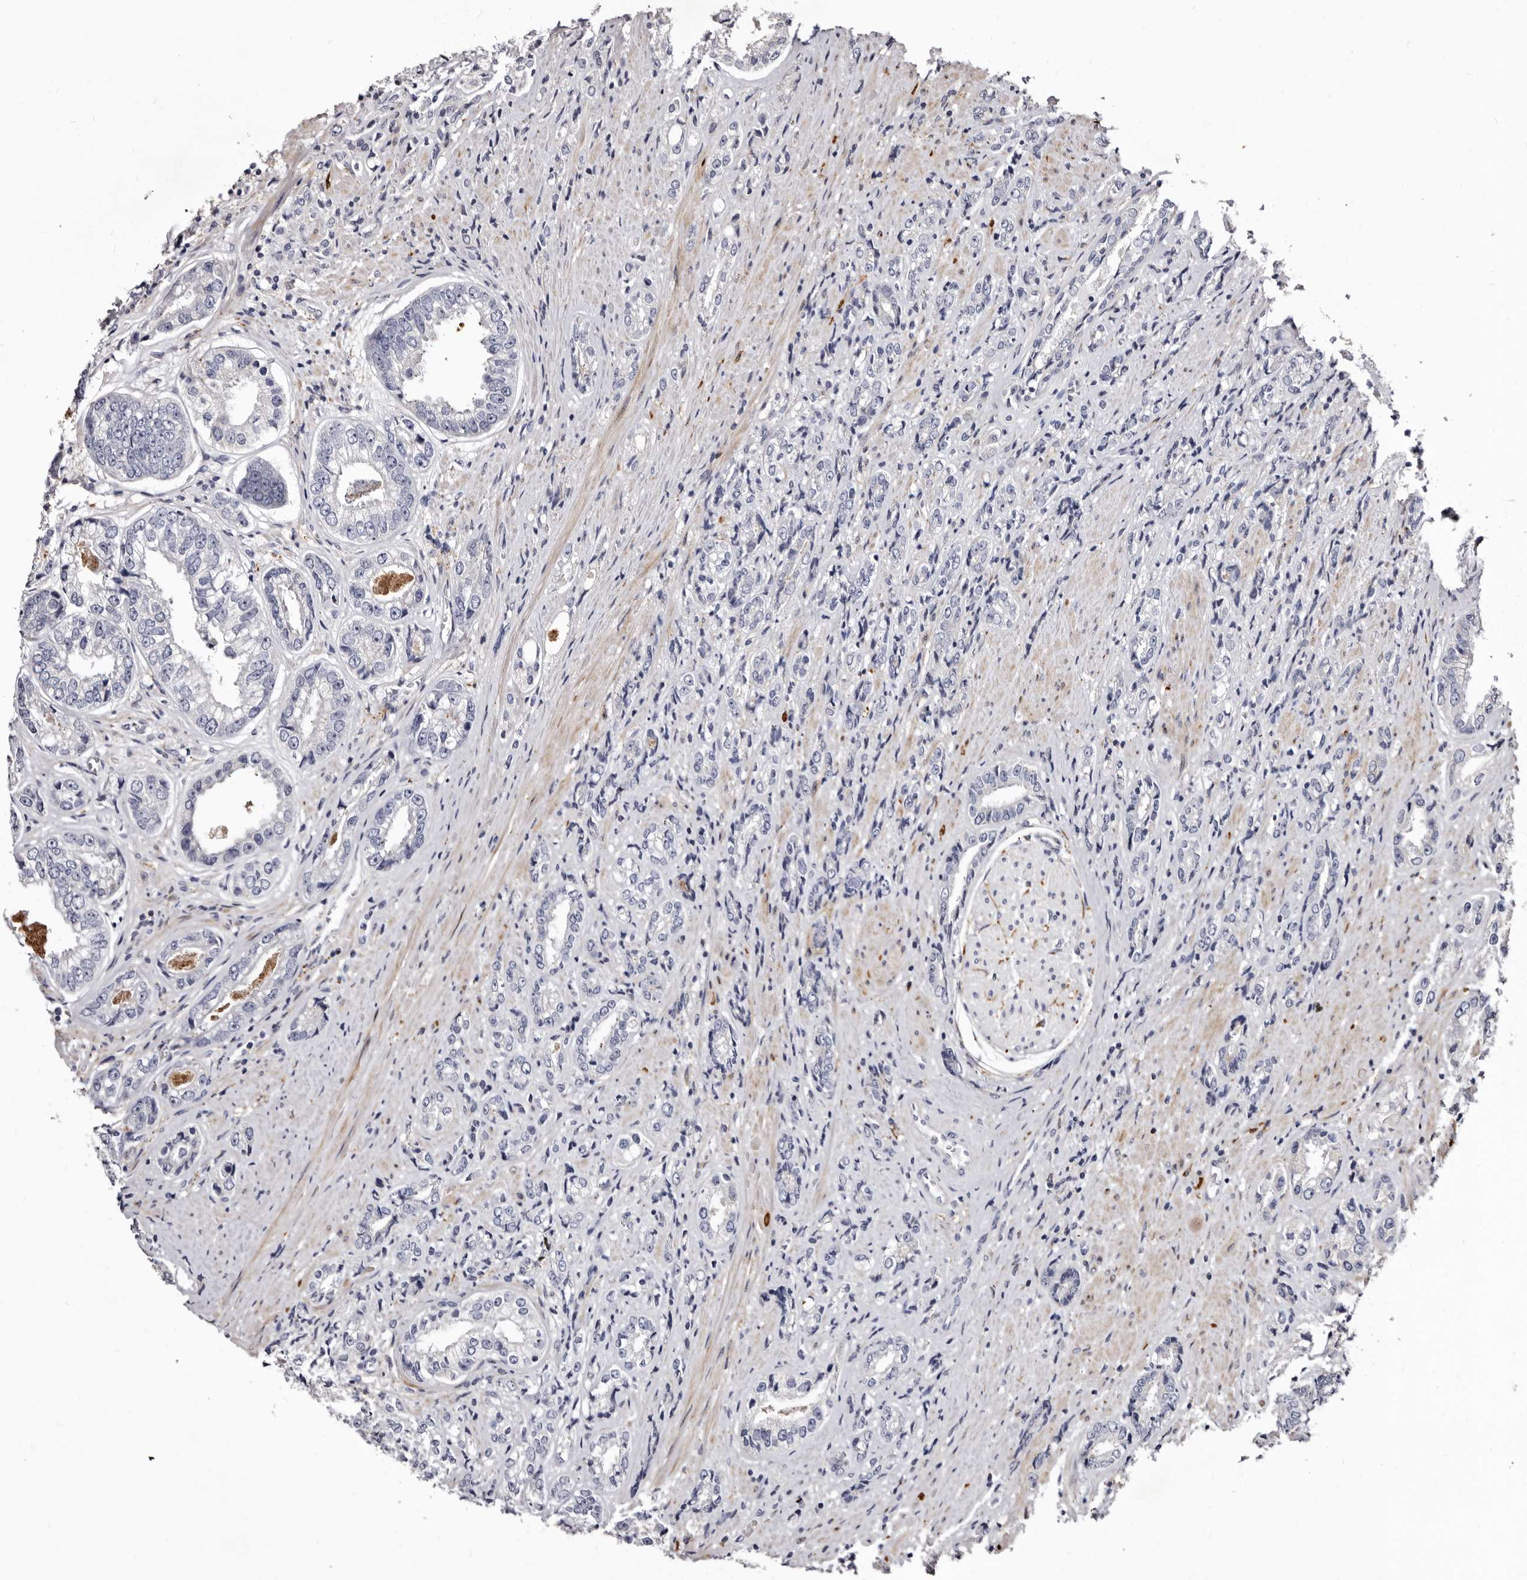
{"staining": {"intensity": "negative", "quantity": "none", "location": "none"}, "tissue": "prostate cancer", "cell_type": "Tumor cells", "image_type": "cancer", "snomed": [{"axis": "morphology", "description": "Adenocarcinoma, High grade"}, {"axis": "topography", "description": "Prostate"}], "caption": "A high-resolution image shows immunohistochemistry staining of adenocarcinoma (high-grade) (prostate), which demonstrates no significant staining in tumor cells. The staining is performed using DAB (3,3'-diaminobenzidine) brown chromogen with nuclei counter-stained in using hematoxylin.", "gene": "AUNIP", "patient": {"sex": "male", "age": 61}}